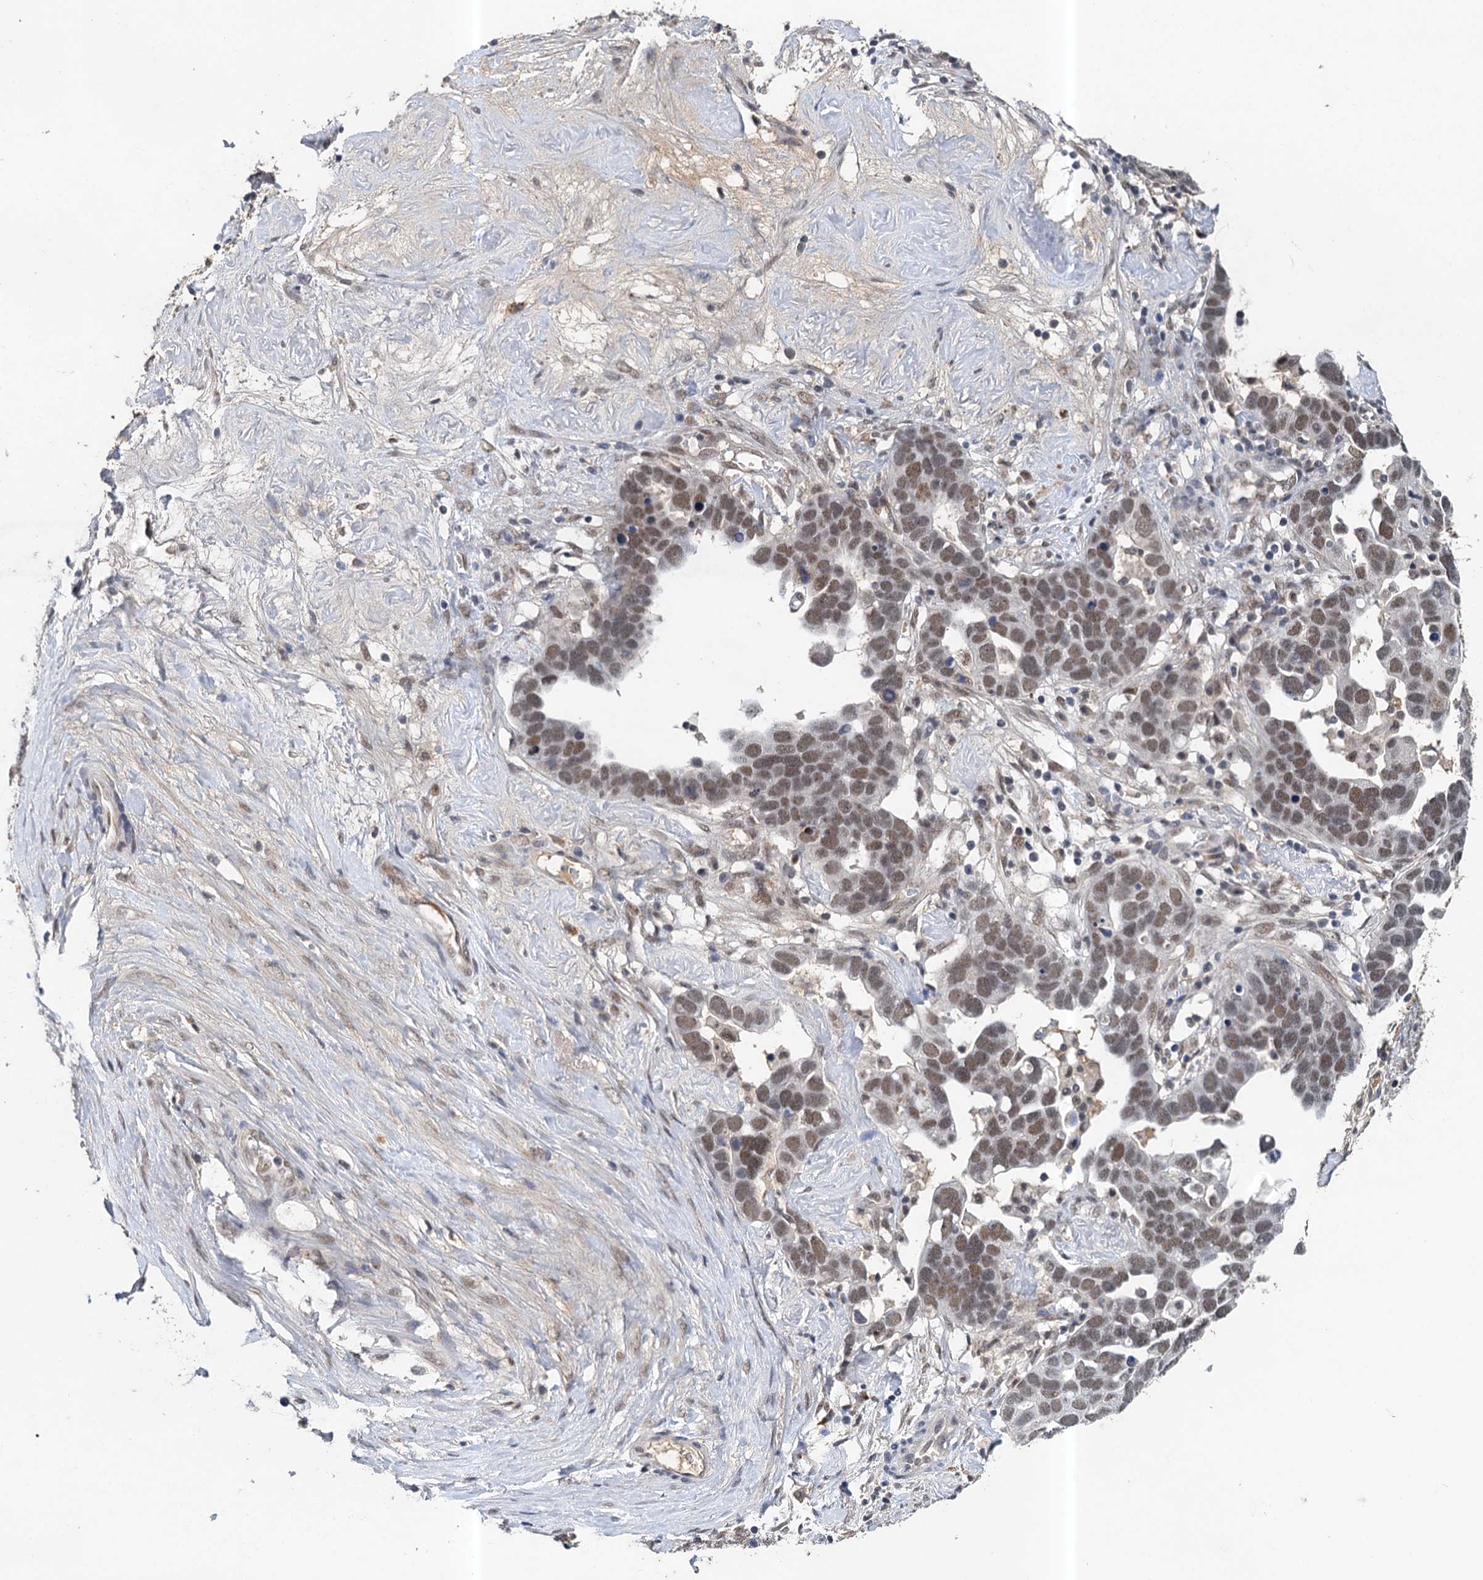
{"staining": {"intensity": "moderate", "quantity": "25%-75%", "location": "nuclear"}, "tissue": "ovarian cancer", "cell_type": "Tumor cells", "image_type": "cancer", "snomed": [{"axis": "morphology", "description": "Cystadenocarcinoma, serous, NOS"}, {"axis": "topography", "description": "Ovary"}], "caption": "A high-resolution histopathology image shows immunohistochemistry staining of ovarian cancer (serous cystadenocarcinoma), which displays moderate nuclear staining in approximately 25%-75% of tumor cells.", "gene": "CSTF3", "patient": {"sex": "female", "age": 54}}